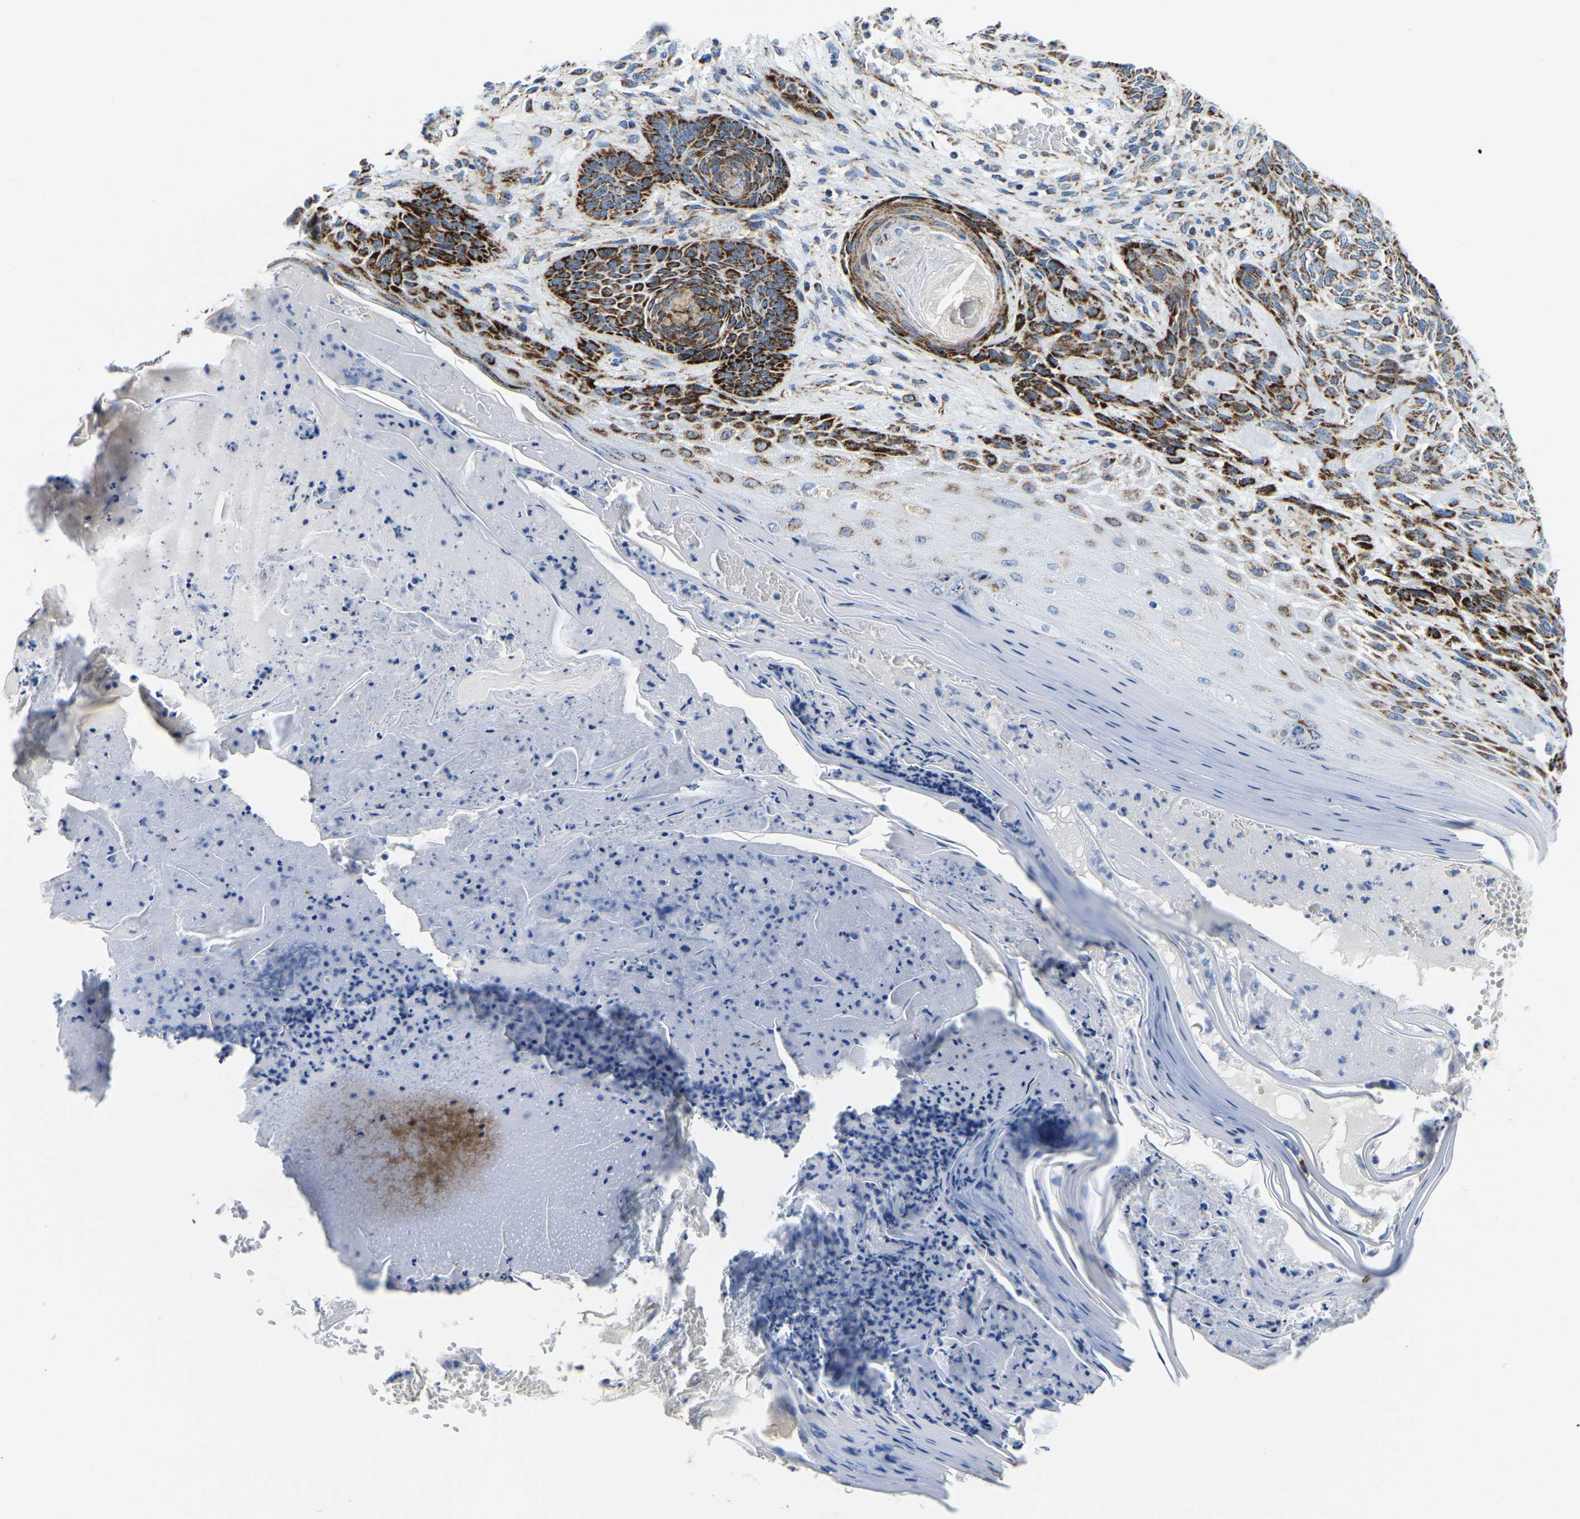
{"staining": {"intensity": "moderate", "quantity": ">75%", "location": "cytoplasmic/membranous"}, "tissue": "skin cancer", "cell_type": "Tumor cells", "image_type": "cancer", "snomed": [{"axis": "morphology", "description": "Basal cell carcinoma"}, {"axis": "topography", "description": "Skin"}], "caption": "A medium amount of moderate cytoplasmic/membranous expression is present in approximately >75% of tumor cells in skin basal cell carcinoma tissue. The staining was performed using DAB, with brown indicating positive protein expression. Nuclei are stained blue with hematoxylin.", "gene": "SFXN1", "patient": {"sex": "male", "age": 55}}